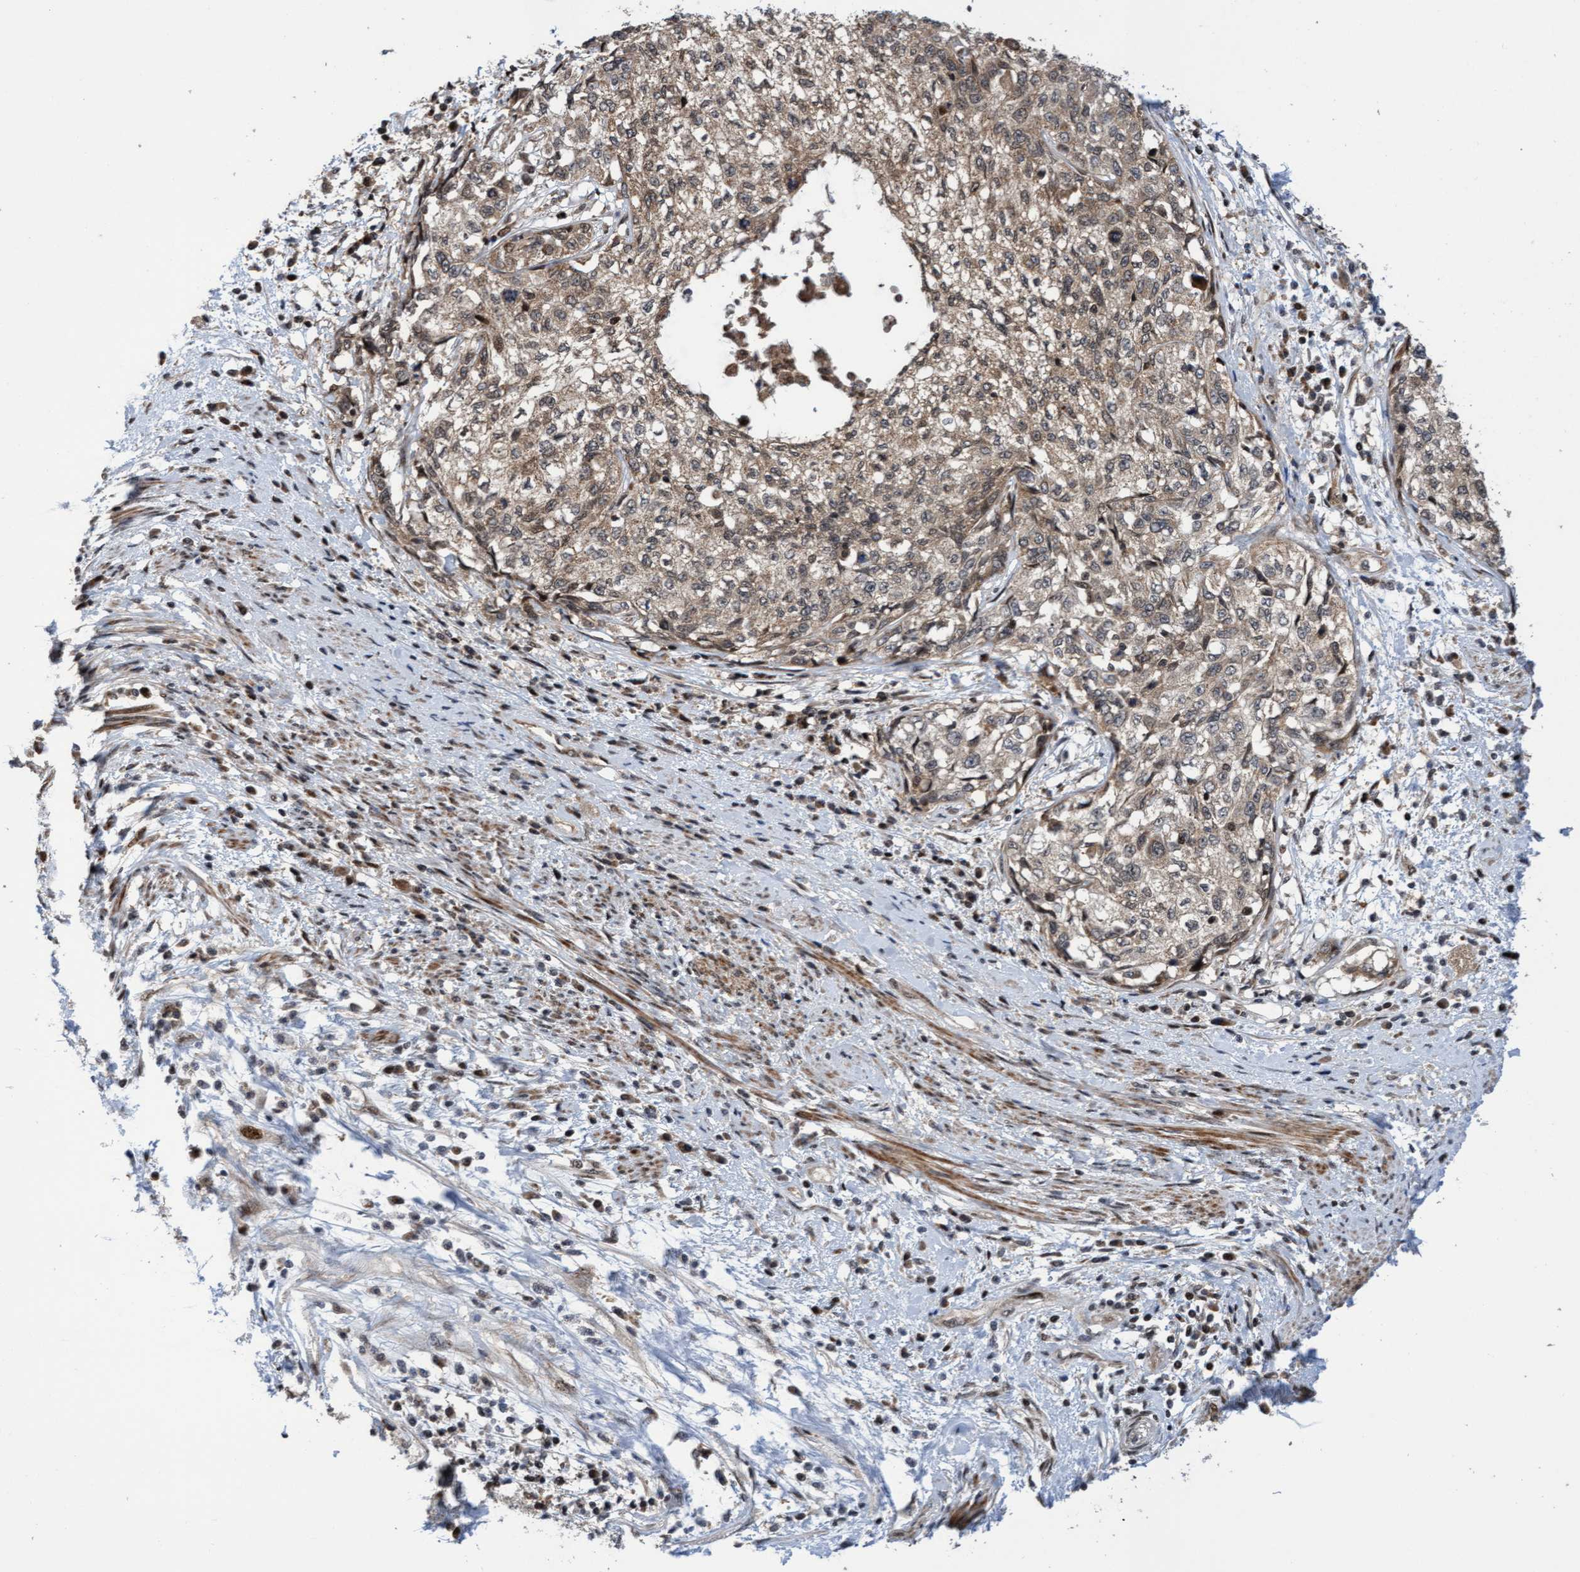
{"staining": {"intensity": "weak", "quantity": ">75%", "location": "cytoplasmic/membranous"}, "tissue": "cervical cancer", "cell_type": "Tumor cells", "image_type": "cancer", "snomed": [{"axis": "morphology", "description": "Squamous cell carcinoma, NOS"}, {"axis": "topography", "description": "Cervix"}], "caption": "Cervical cancer (squamous cell carcinoma) tissue displays weak cytoplasmic/membranous positivity in approximately >75% of tumor cells, visualized by immunohistochemistry.", "gene": "ITFG1", "patient": {"sex": "female", "age": 57}}